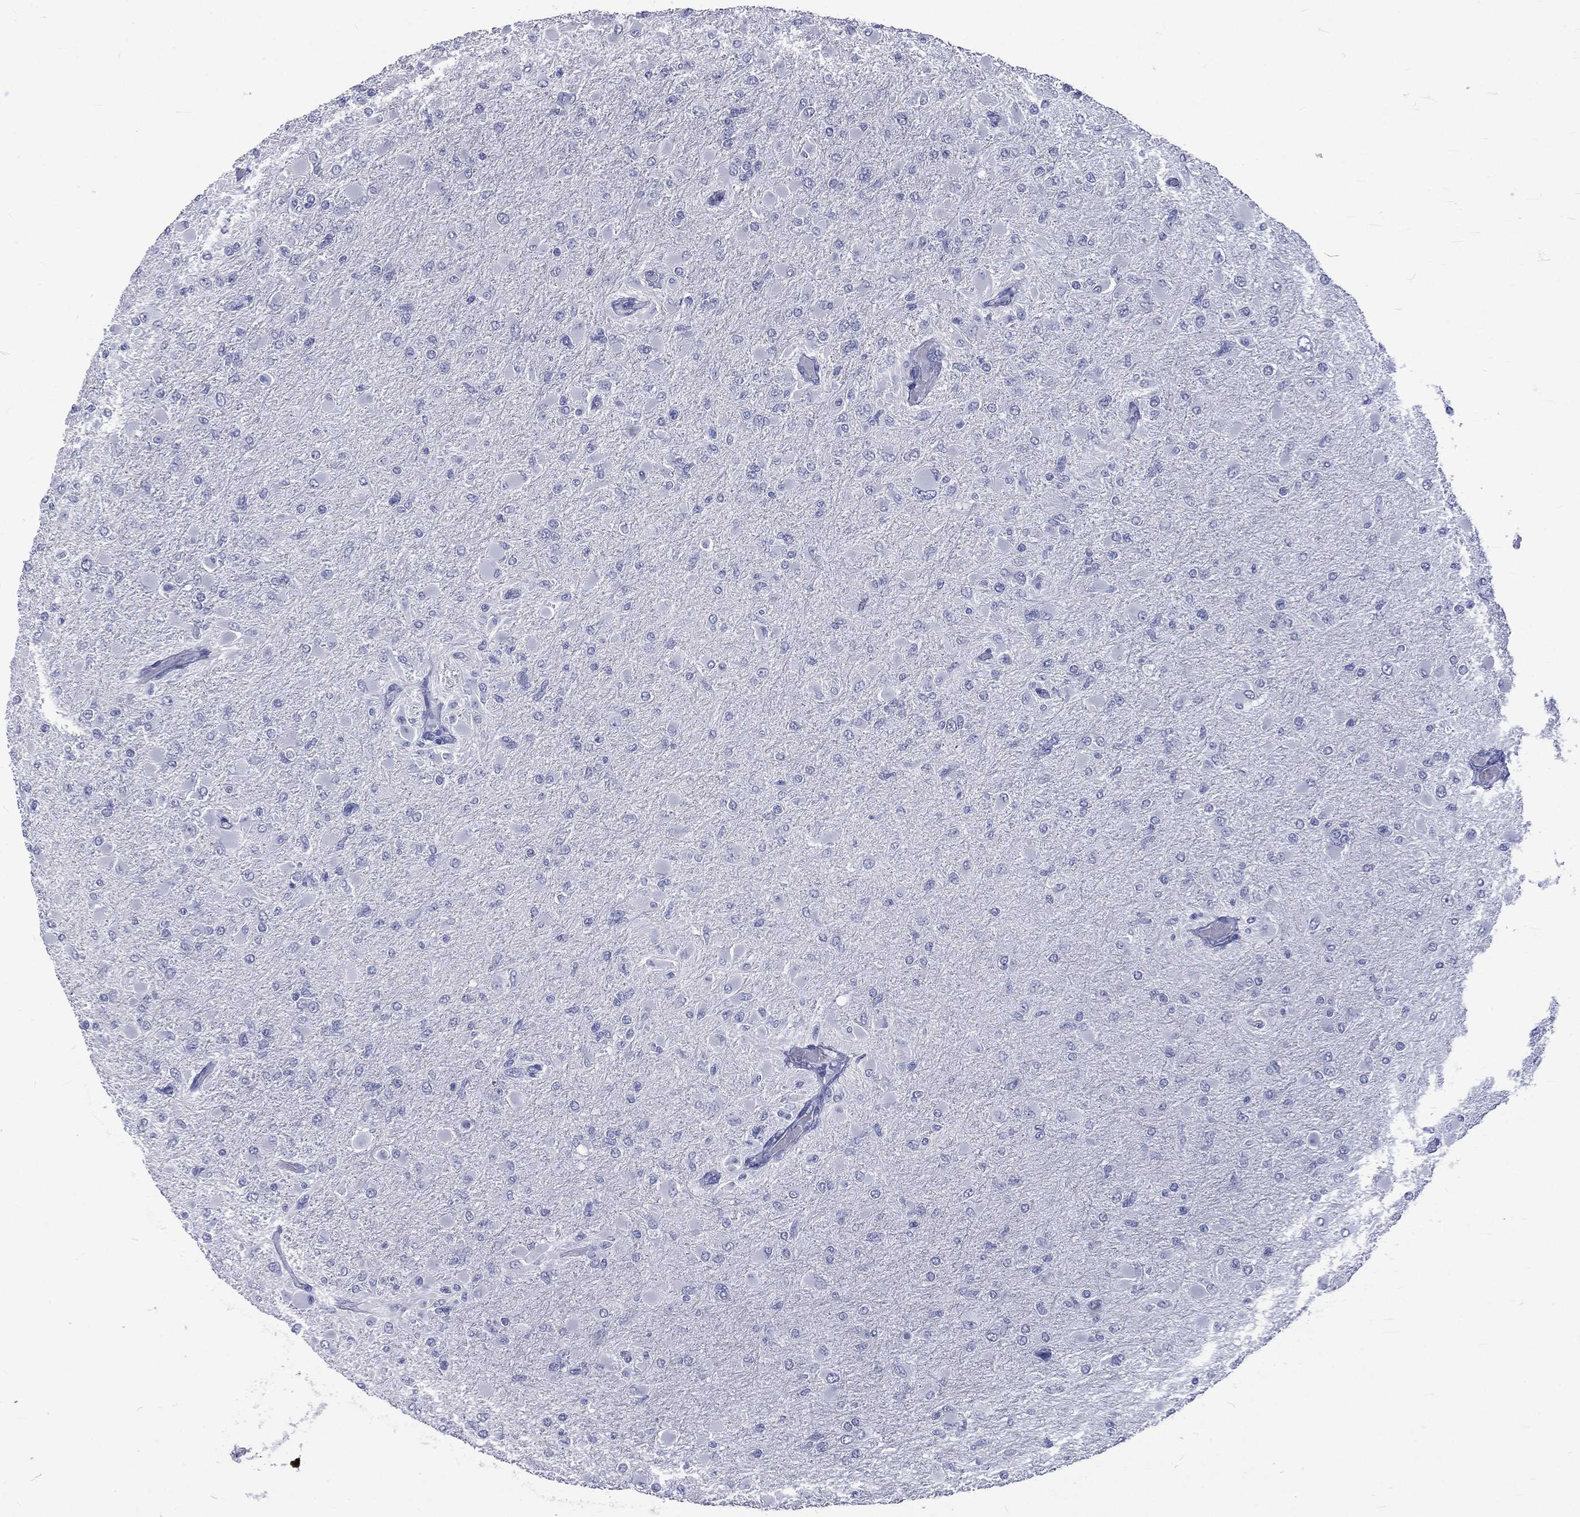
{"staining": {"intensity": "negative", "quantity": "none", "location": "none"}, "tissue": "glioma", "cell_type": "Tumor cells", "image_type": "cancer", "snomed": [{"axis": "morphology", "description": "Glioma, malignant, High grade"}, {"axis": "topography", "description": "Cerebral cortex"}], "caption": "An immunohistochemistry (IHC) image of malignant glioma (high-grade) is shown. There is no staining in tumor cells of malignant glioma (high-grade).", "gene": "ELANE", "patient": {"sex": "female", "age": 36}}